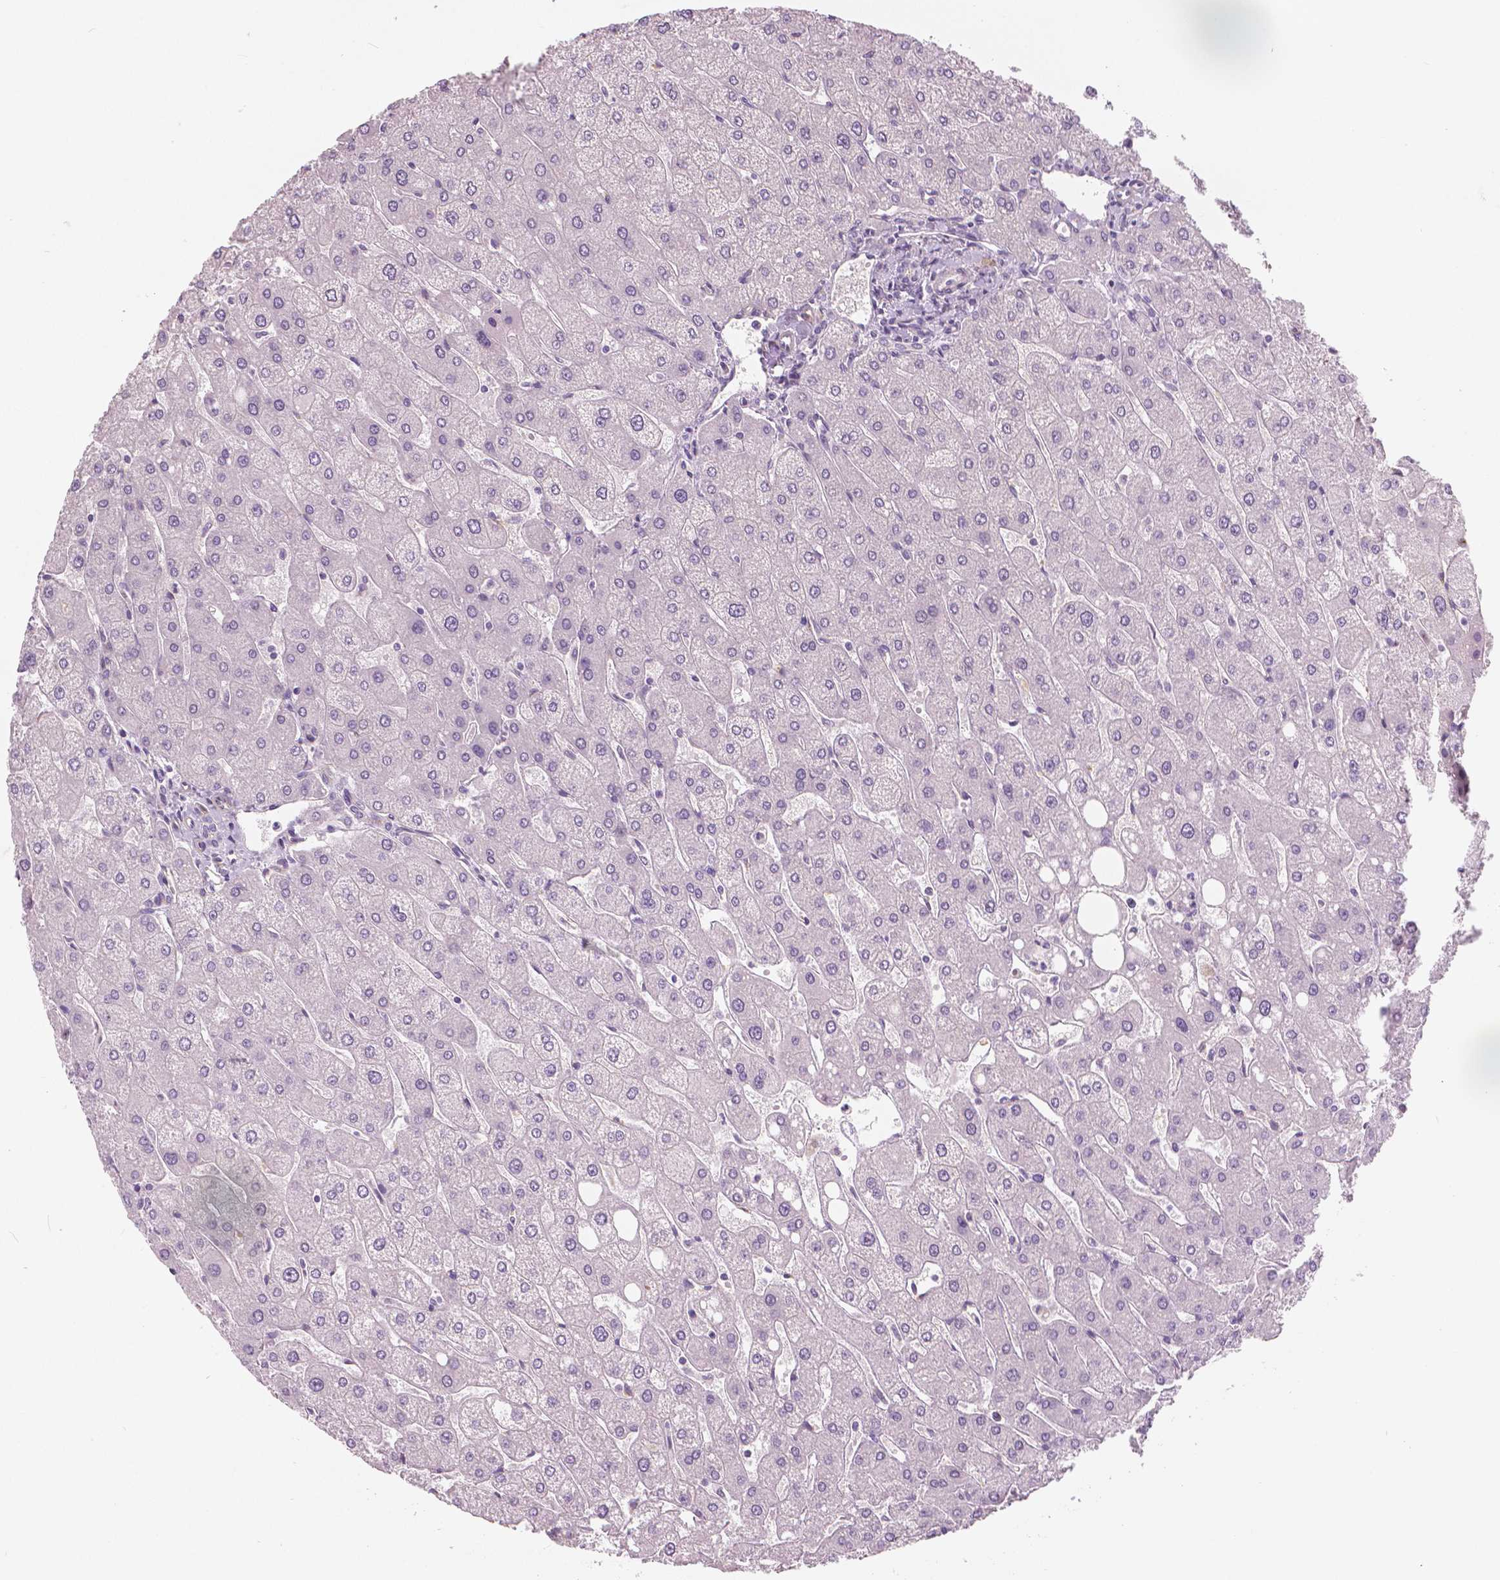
{"staining": {"intensity": "negative", "quantity": "none", "location": "none"}, "tissue": "liver", "cell_type": "Cholangiocytes", "image_type": "normal", "snomed": [{"axis": "morphology", "description": "Normal tissue, NOS"}, {"axis": "topography", "description": "Liver"}], "caption": "High magnification brightfield microscopy of normal liver stained with DAB (brown) and counterstained with hematoxylin (blue): cholangiocytes show no significant expression. The staining is performed using DAB (3,3'-diaminobenzidine) brown chromogen with nuclei counter-stained in using hematoxylin.", "gene": "SLC24A1", "patient": {"sex": "male", "age": 67}}